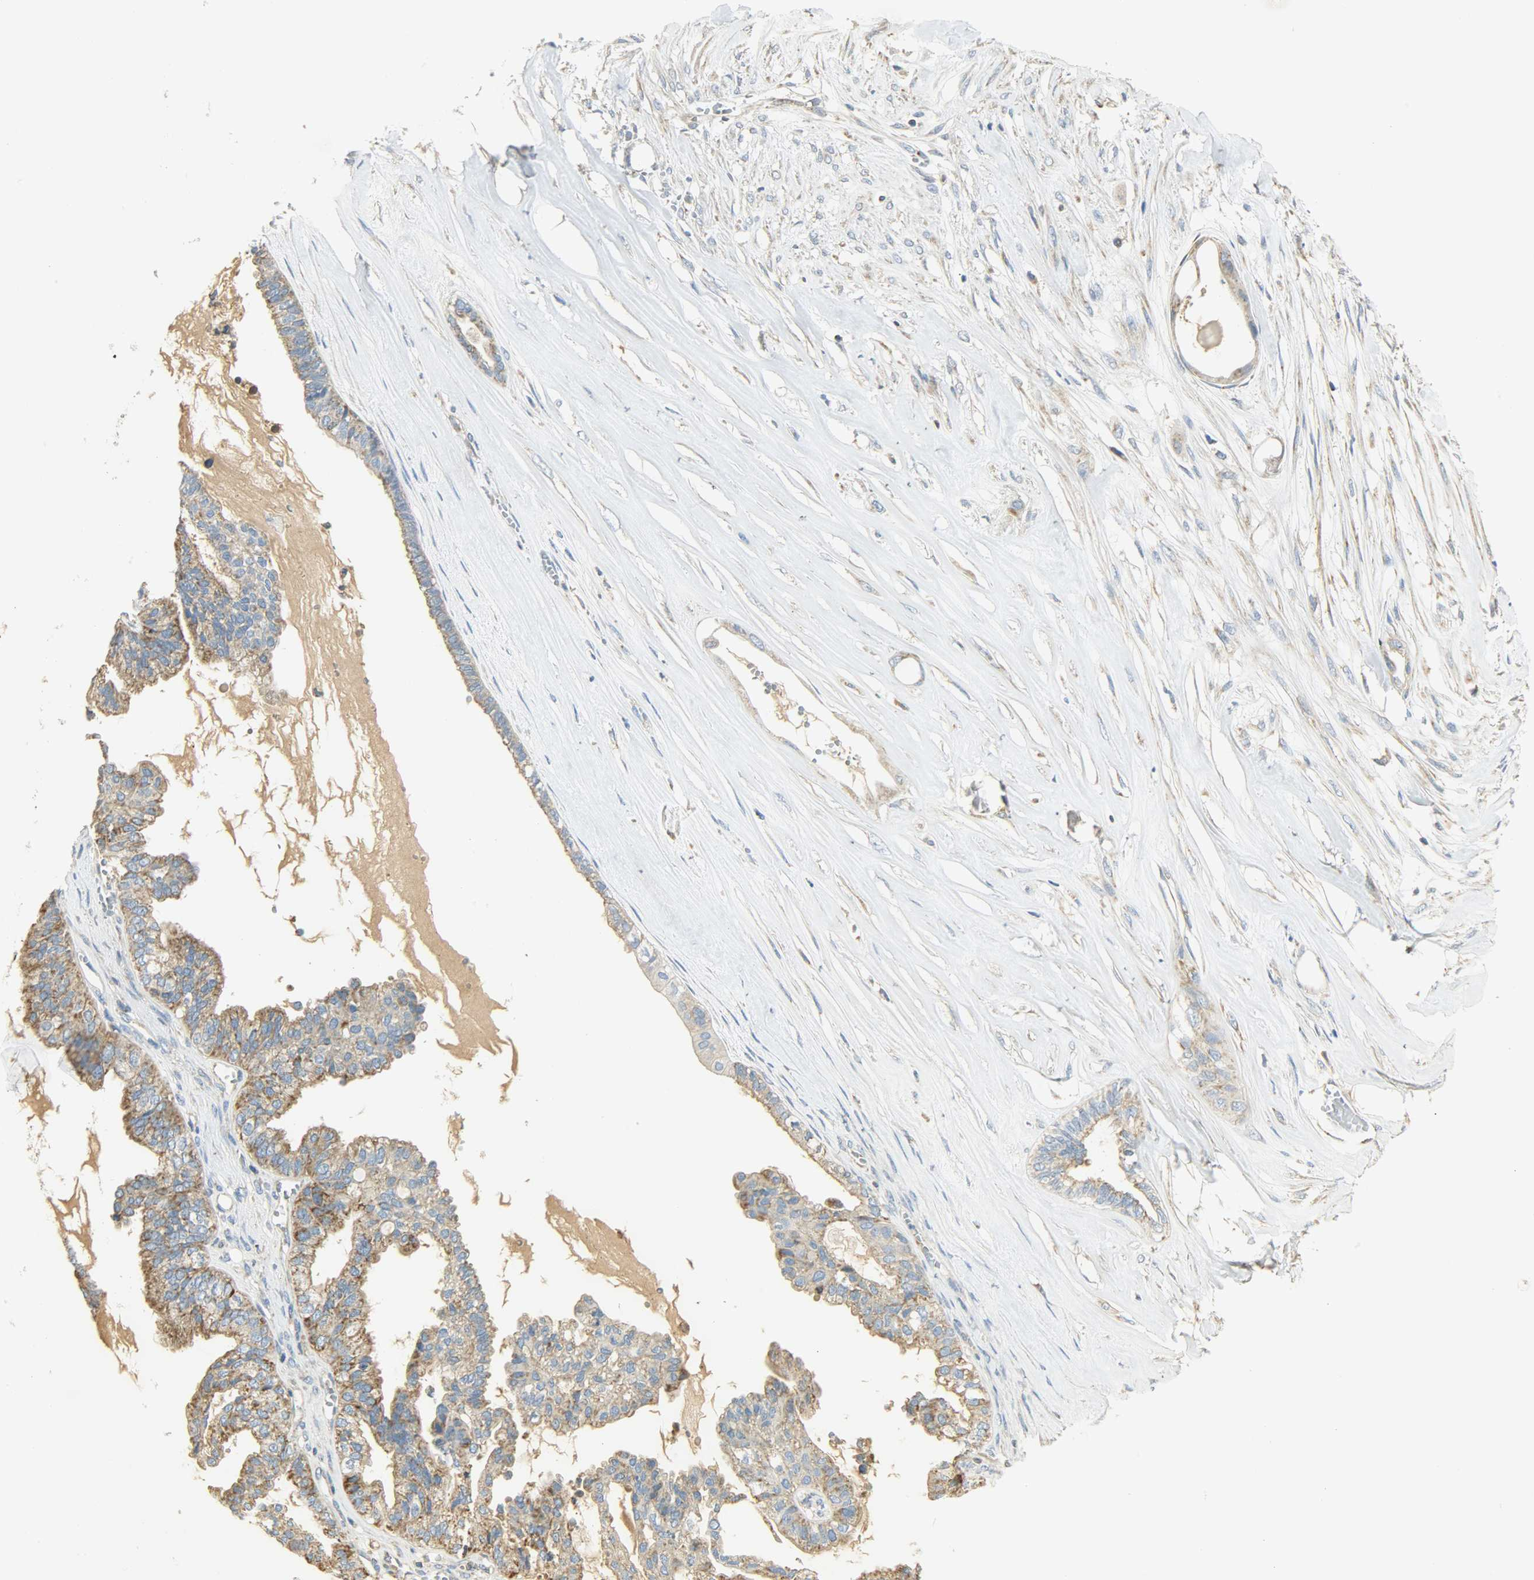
{"staining": {"intensity": "moderate", "quantity": ">75%", "location": "cytoplasmic/membranous"}, "tissue": "ovarian cancer", "cell_type": "Tumor cells", "image_type": "cancer", "snomed": [{"axis": "morphology", "description": "Carcinoma, NOS"}, {"axis": "morphology", "description": "Carcinoma, endometroid"}, {"axis": "topography", "description": "Ovary"}], "caption": "Ovarian cancer tissue reveals moderate cytoplasmic/membranous expression in approximately >75% of tumor cells", "gene": "NNT", "patient": {"sex": "female", "age": 50}}